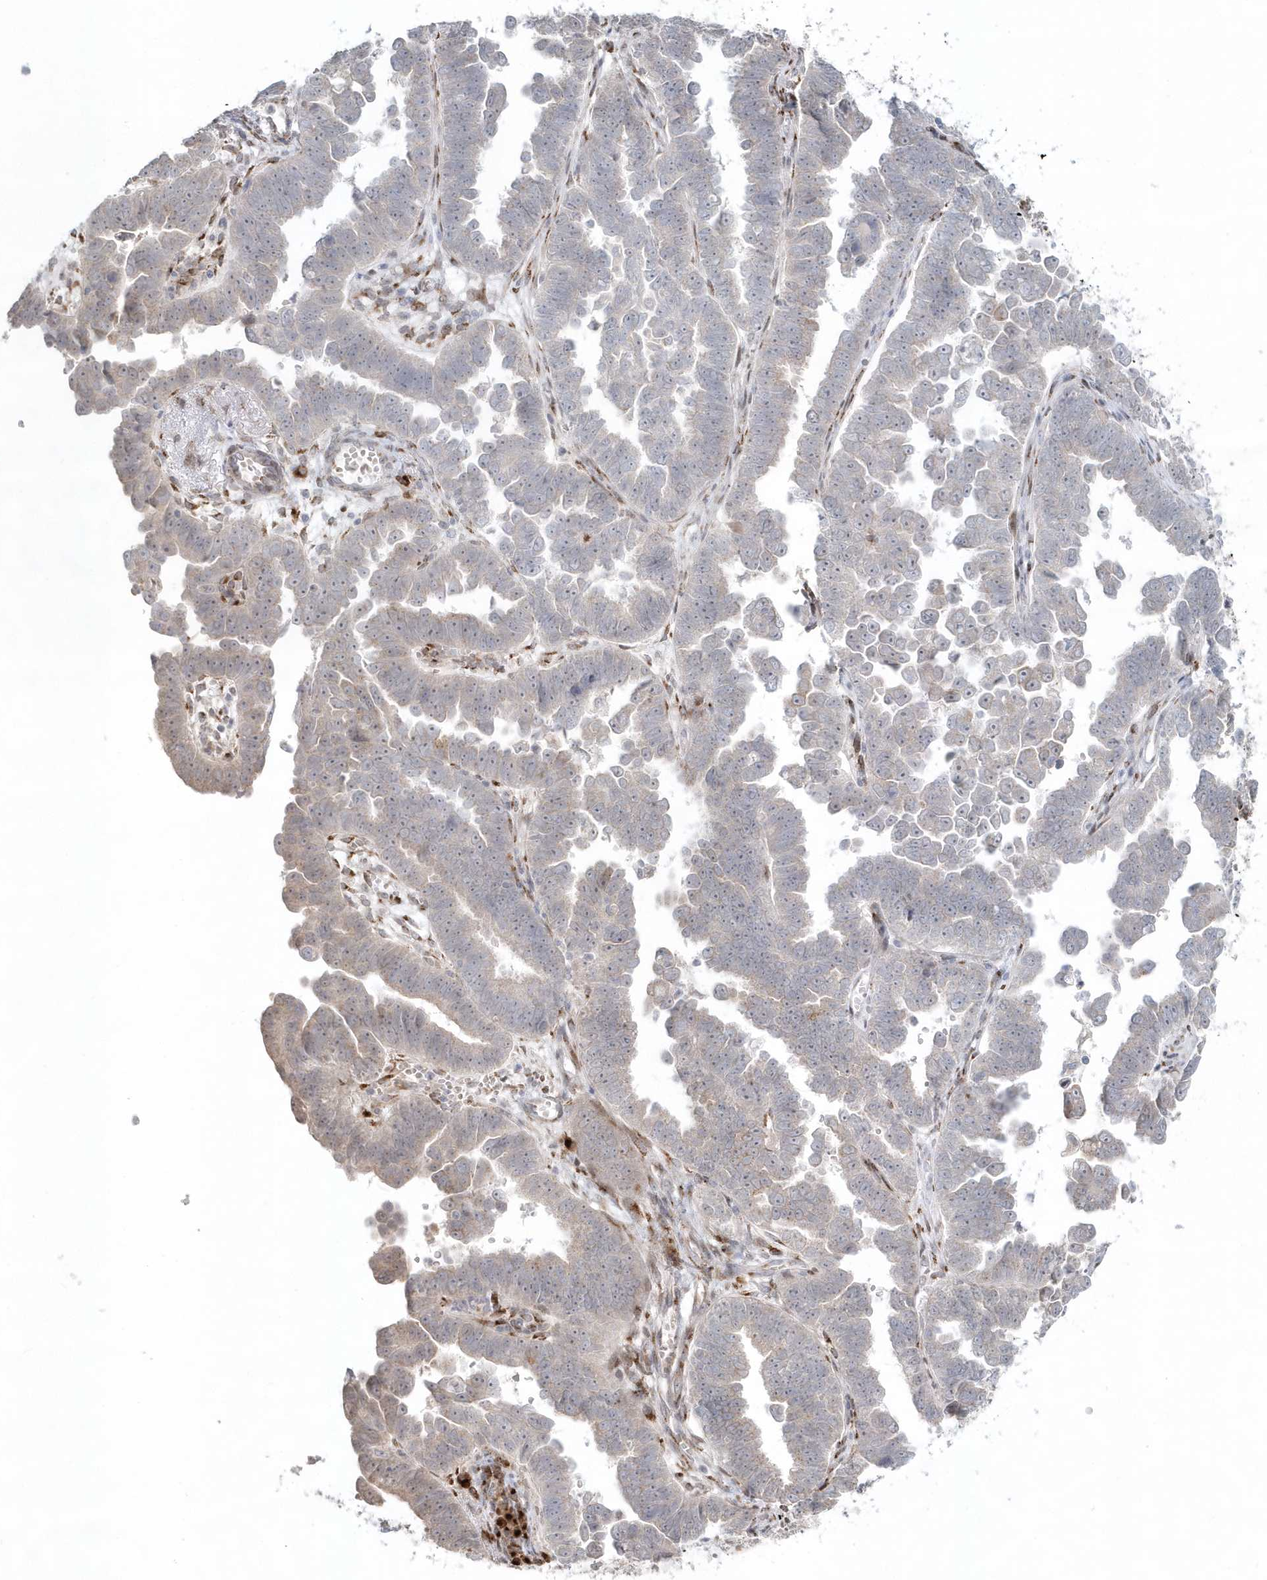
{"staining": {"intensity": "negative", "quantity": "none", "location": "none"}, "tissue": "endometrial cancer", "cell_type": "Tumor cells", "image_type": "cancer", "snomed": [{"axis": "morphology", "description": "Adenocarcinoma, NOS"}, {"axis": "topography", "description": "Endometrium"}], "caption": "Histopathology image shows no protein positivity in tumor cells of endometrial adenocarcinoma tissue. (Immunohistochemistry, brightfield microscopy, high magnification).", "gene": "DHFR", "patient": {"sex": "female", "age": 75}}